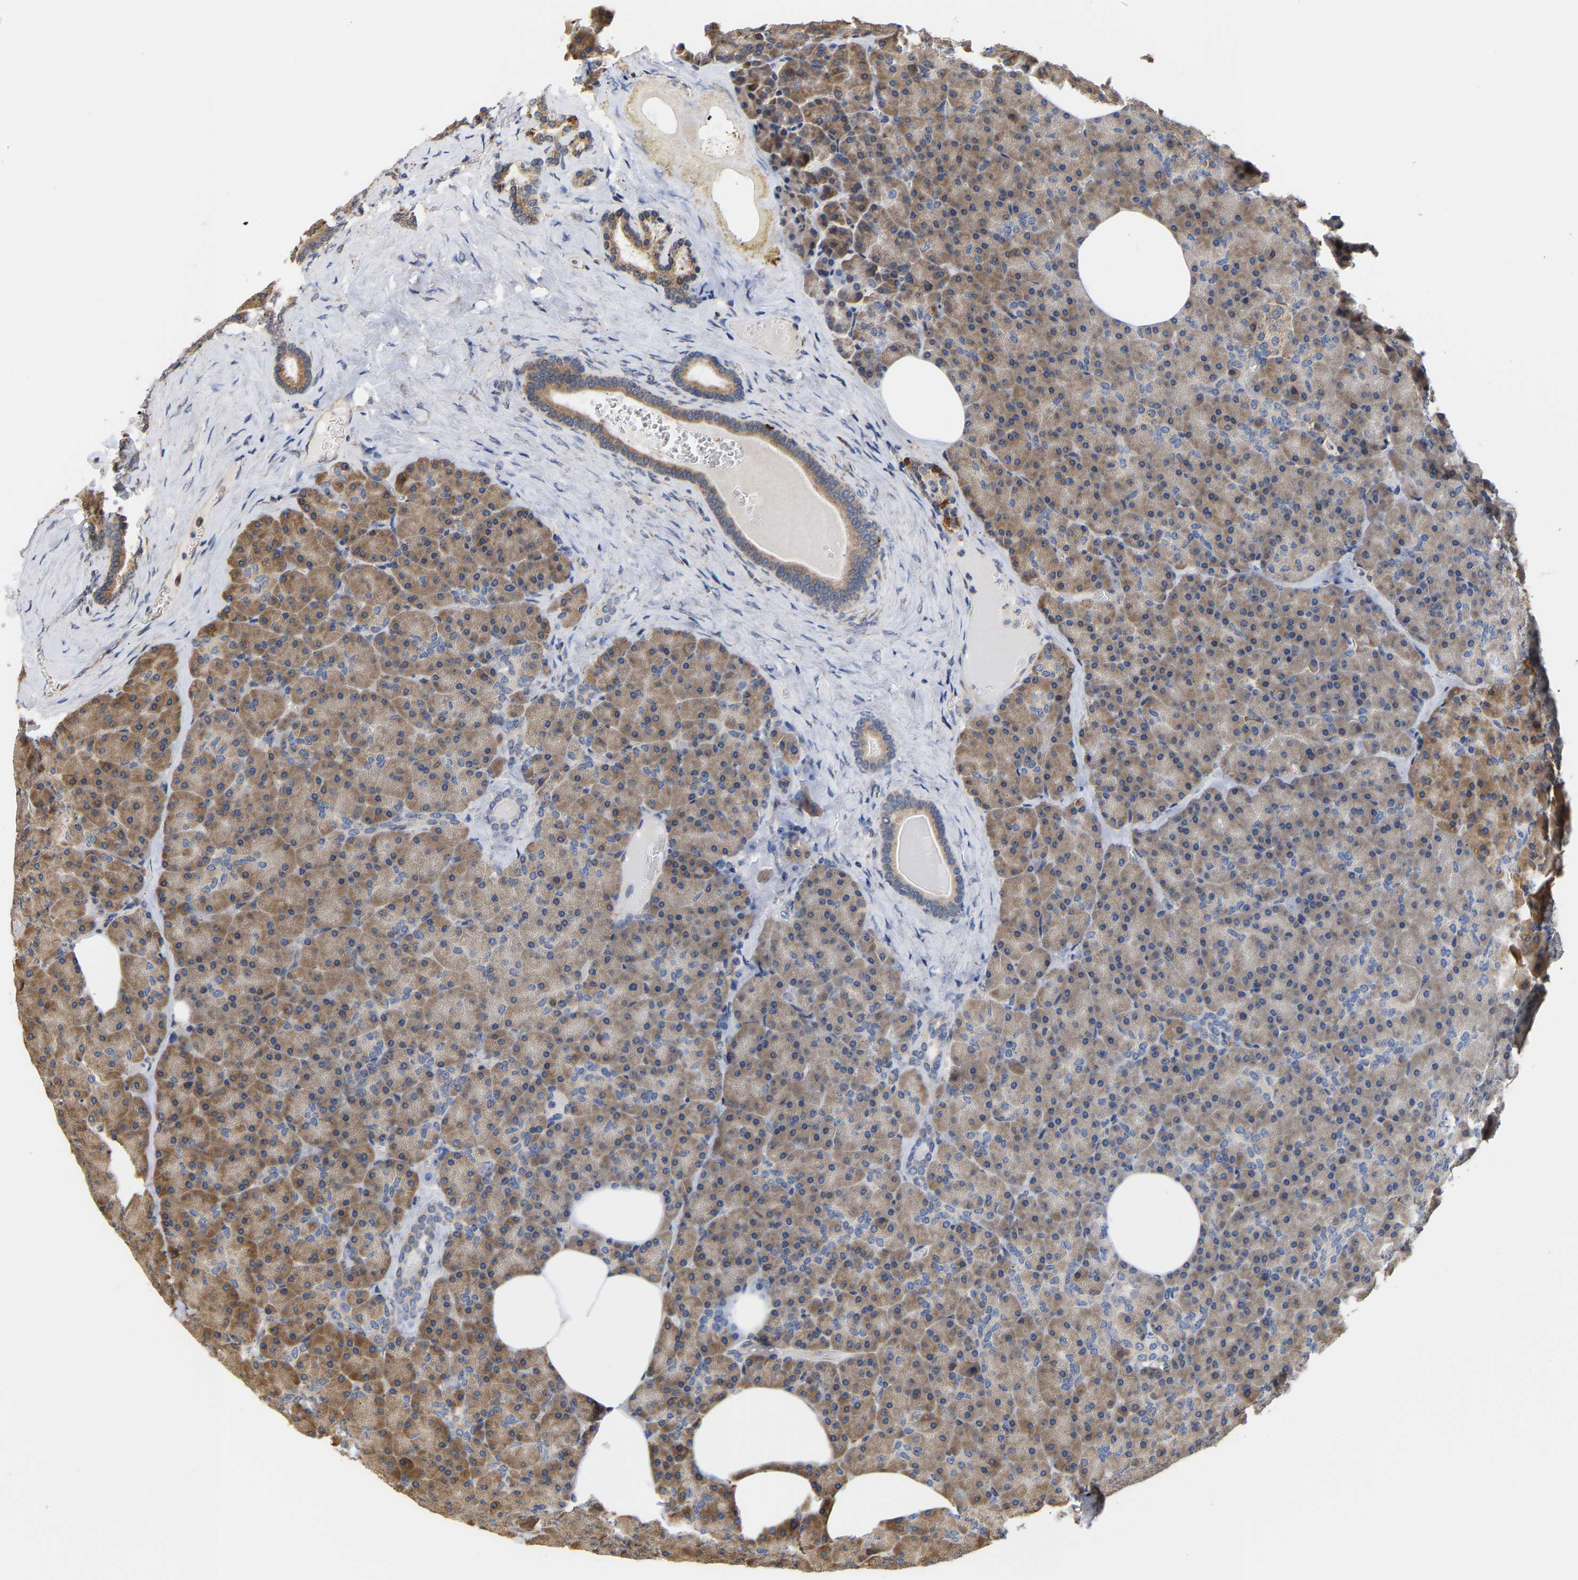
{"staining": {"intensity": "moderate", "quantity": ">75%", "location": "cytoplasmic/membranous"}, "tissue": "pancreas", "cell_type": "Exocrine glandular cells", "image_type": "normal", "snomed": [{"axis": "morphology", "description": "Normal tissue, NOS"}, {"axis": "morphology", "description": "Carcinoid, malignant, NOS"}, {"axis": "topography", "description": "Pancreas"}], "caption": "Immunohistochemical staining of unremarkable human pancreas exhibits moderate cytoplasmic/membranous protein expression in about >75% of exocrine glandular cells. (DAB (3,3'-diaminobenzidine) IHC with brightfield microscopy, high magnification).", "gene": "ARAP1", "patient": {"sex": "female", "age": 35}}